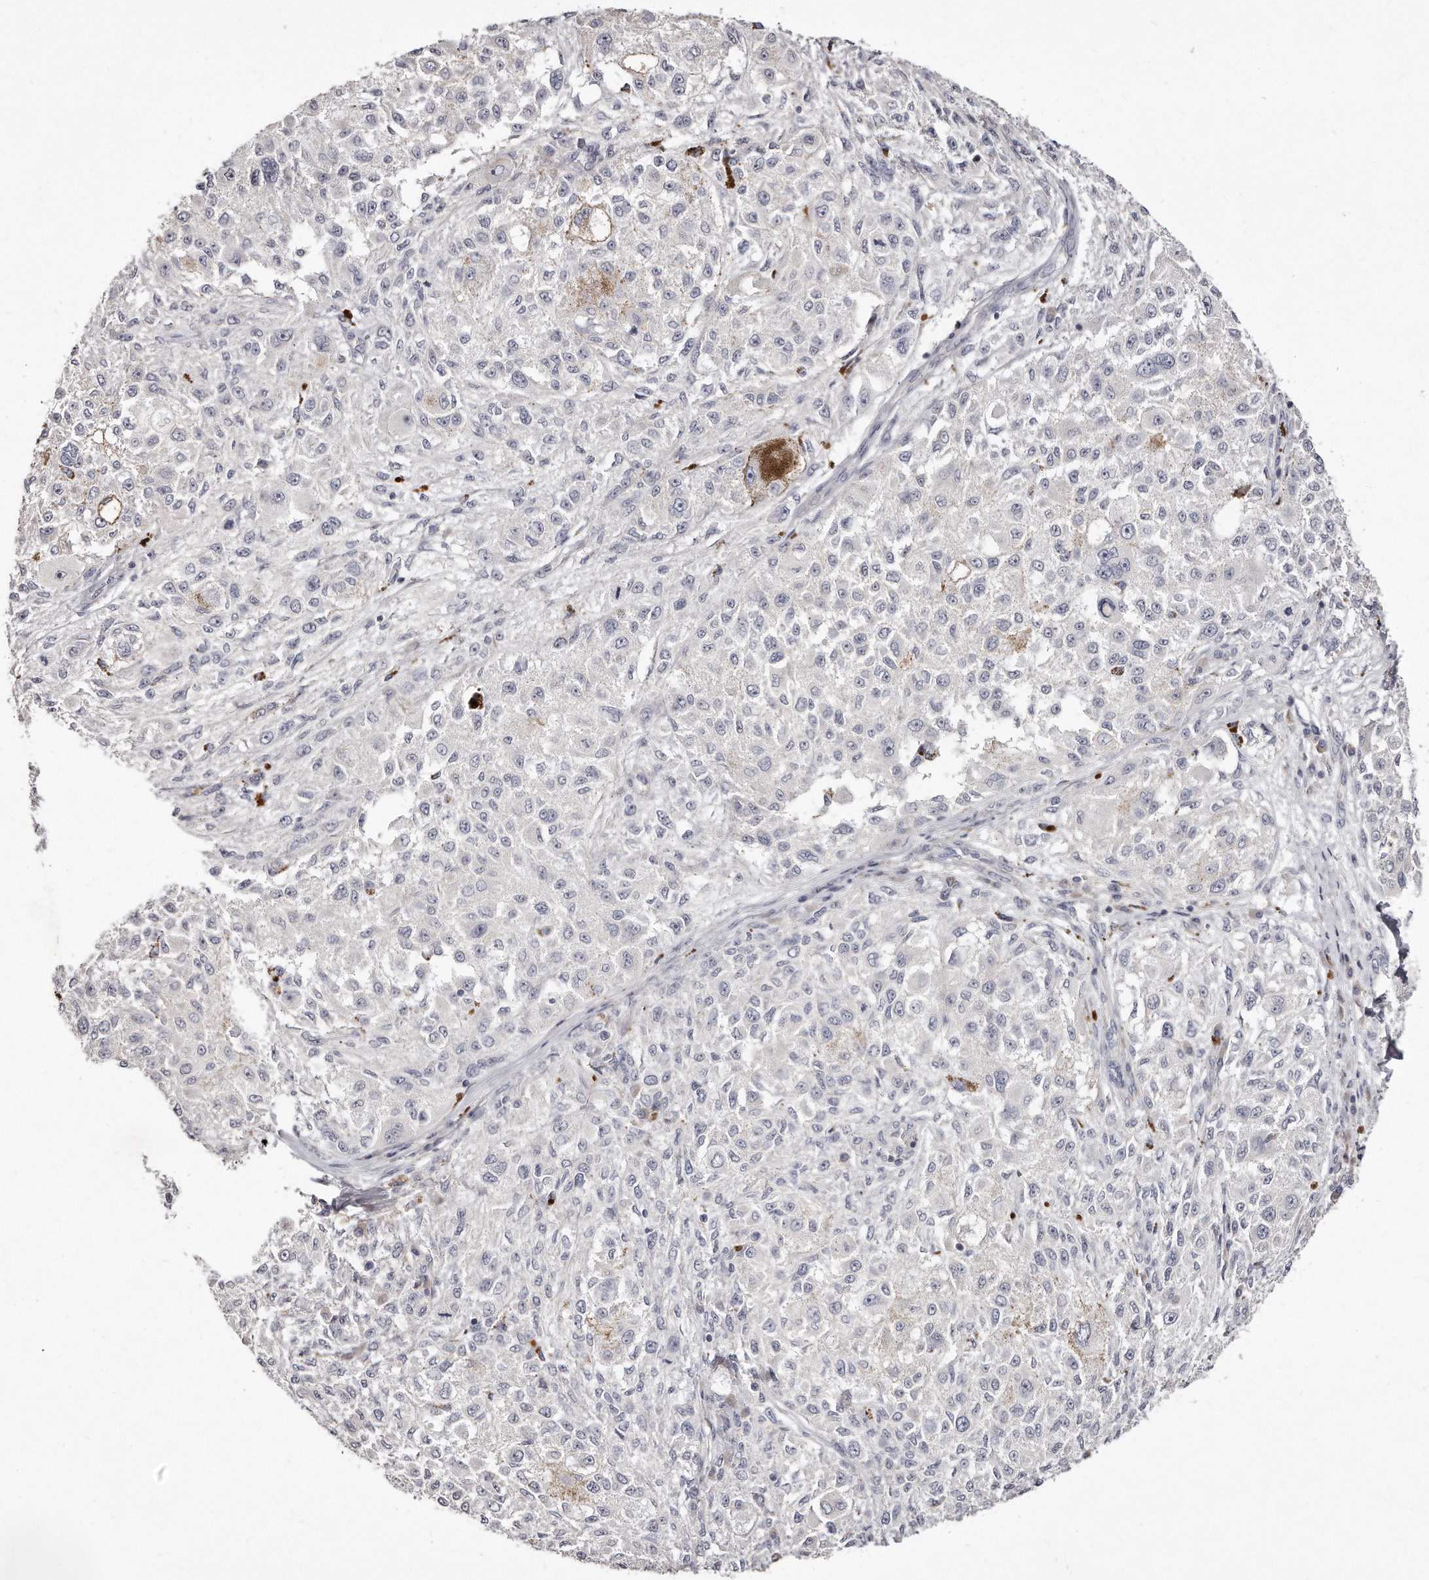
{"staining": {"intensity": "negative", "quantity": "none", "location": "none"}, "tissue": "melanoma", "cell_type": "Tumor cells", "image_type": "cancer", "snomed": [{"axis": "morphology", "description": "Necrosis, NOS"}, {"axis": "morphology", "description": "Malignant melanoma, NOS"}, {"axis": "topography", "description": "Skin"}], "caption": "This is an immunohistochemistry photomicrograph of melanoma. There is no positivity in tumor cells.", "gene": "TTLL4", "patient": {"sex": "female", "age": 87}}